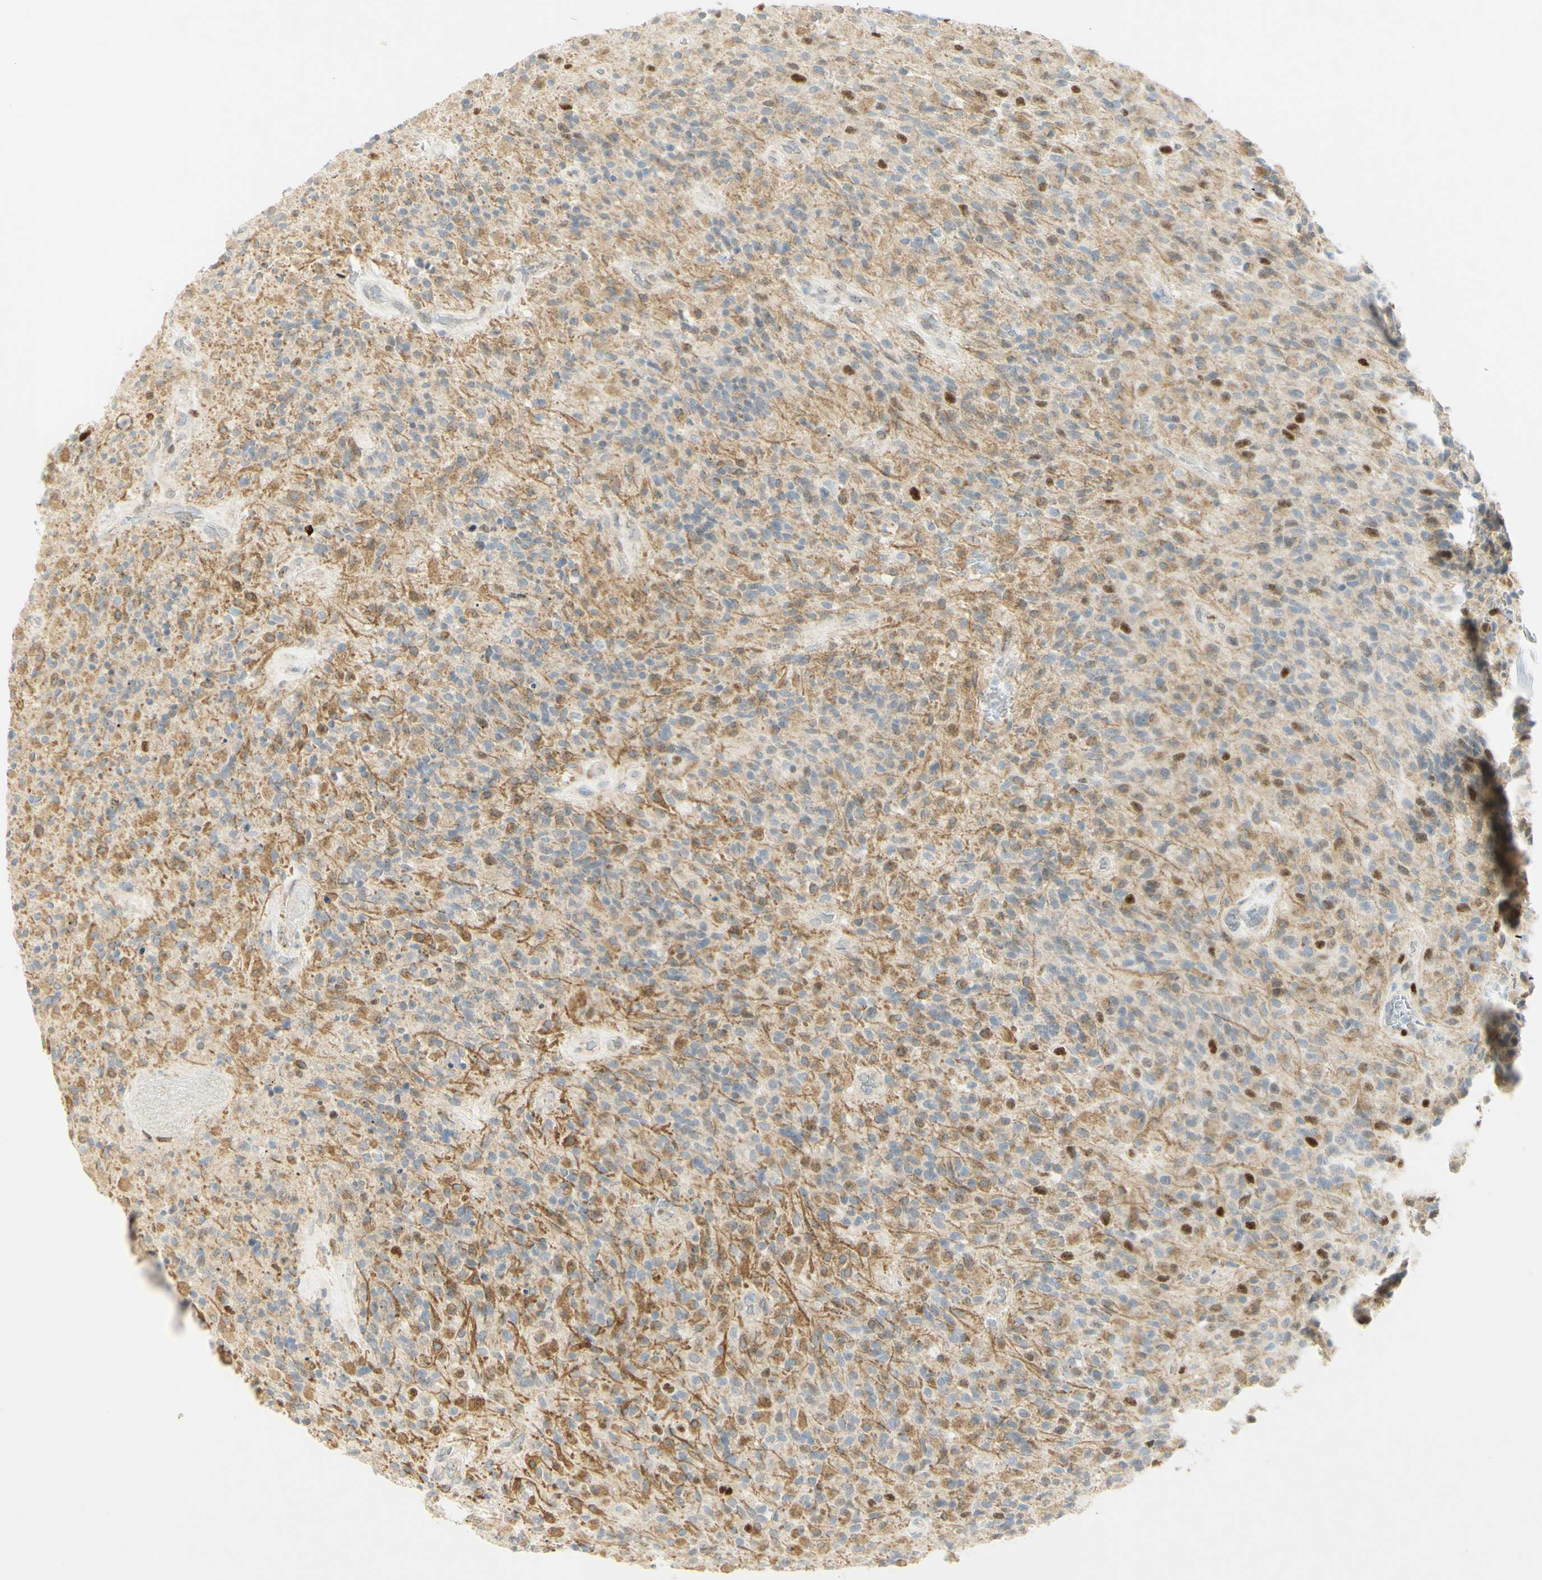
{"staining": {"intensity": "strong", "quantity": "<25%", "location": "cytoplasmic/membranous,nuclear"}, "tissue": "glioma", "cell_type": "Tumor cells", "image_type": "cancer", "snomed": [{"axis": "morphology", "description": "Glioma, malignant, High grade"}, {"axis": "topography", "description": "Brain"}], "caption": "This histopathology image exhibits immunohistochemistry (IHC) staining of malignant glioma (high-grade), with medium strong cytoplasmic/membranous and nuclear positivity in about <25% of tumor cells.", "gene": "E2F1", "patient": {"sex": "male", "age": 71}}